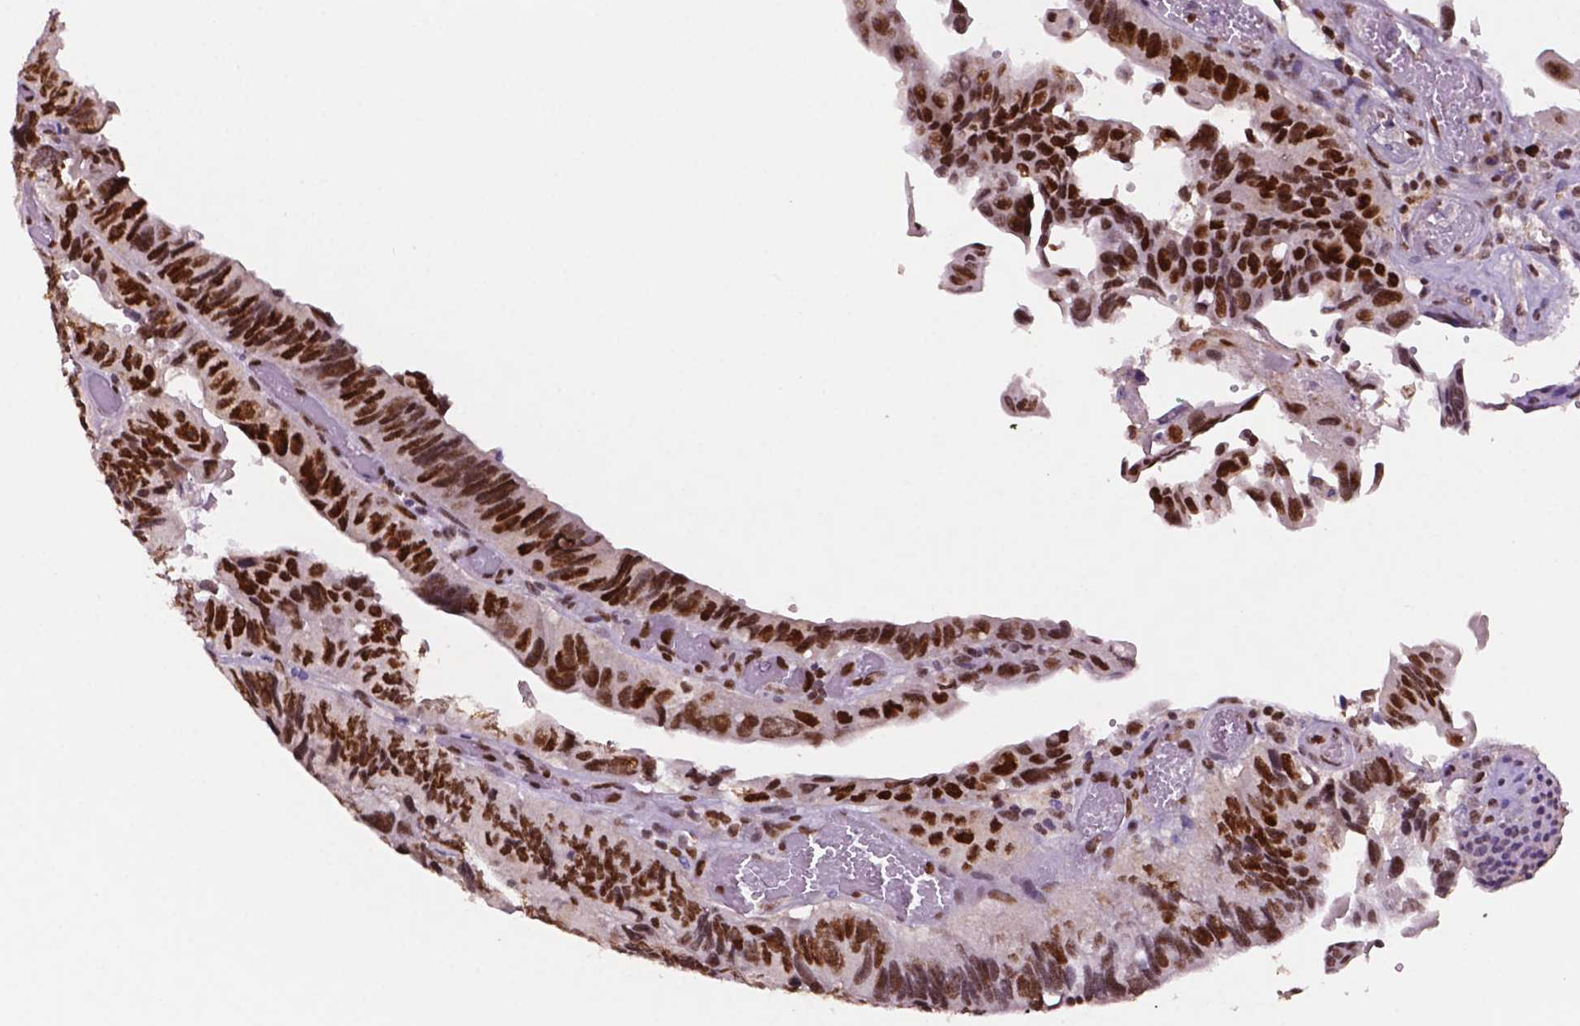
{"staining": {"intensity": "strong", "quantity": "25%-75%", "location": "nuclear"}, "tissue": "colorectal cancer", "cell_type": "Tumor cells", "image_type": "cancer", "snomed": [{"axis": "morphology", "description": "Adenocarcinoma, NOS"}, {"axis": "topography", "description": "Colon"}], "caption": "Colorectal cancer (adenocarcinoma) stained with immunohistochemistry (IHC) exhibits strong nuclear positivity in about 25%-75% of tumor cells.", "gene": "MLH1", "patient": {"sex": "female", "age": 84}}